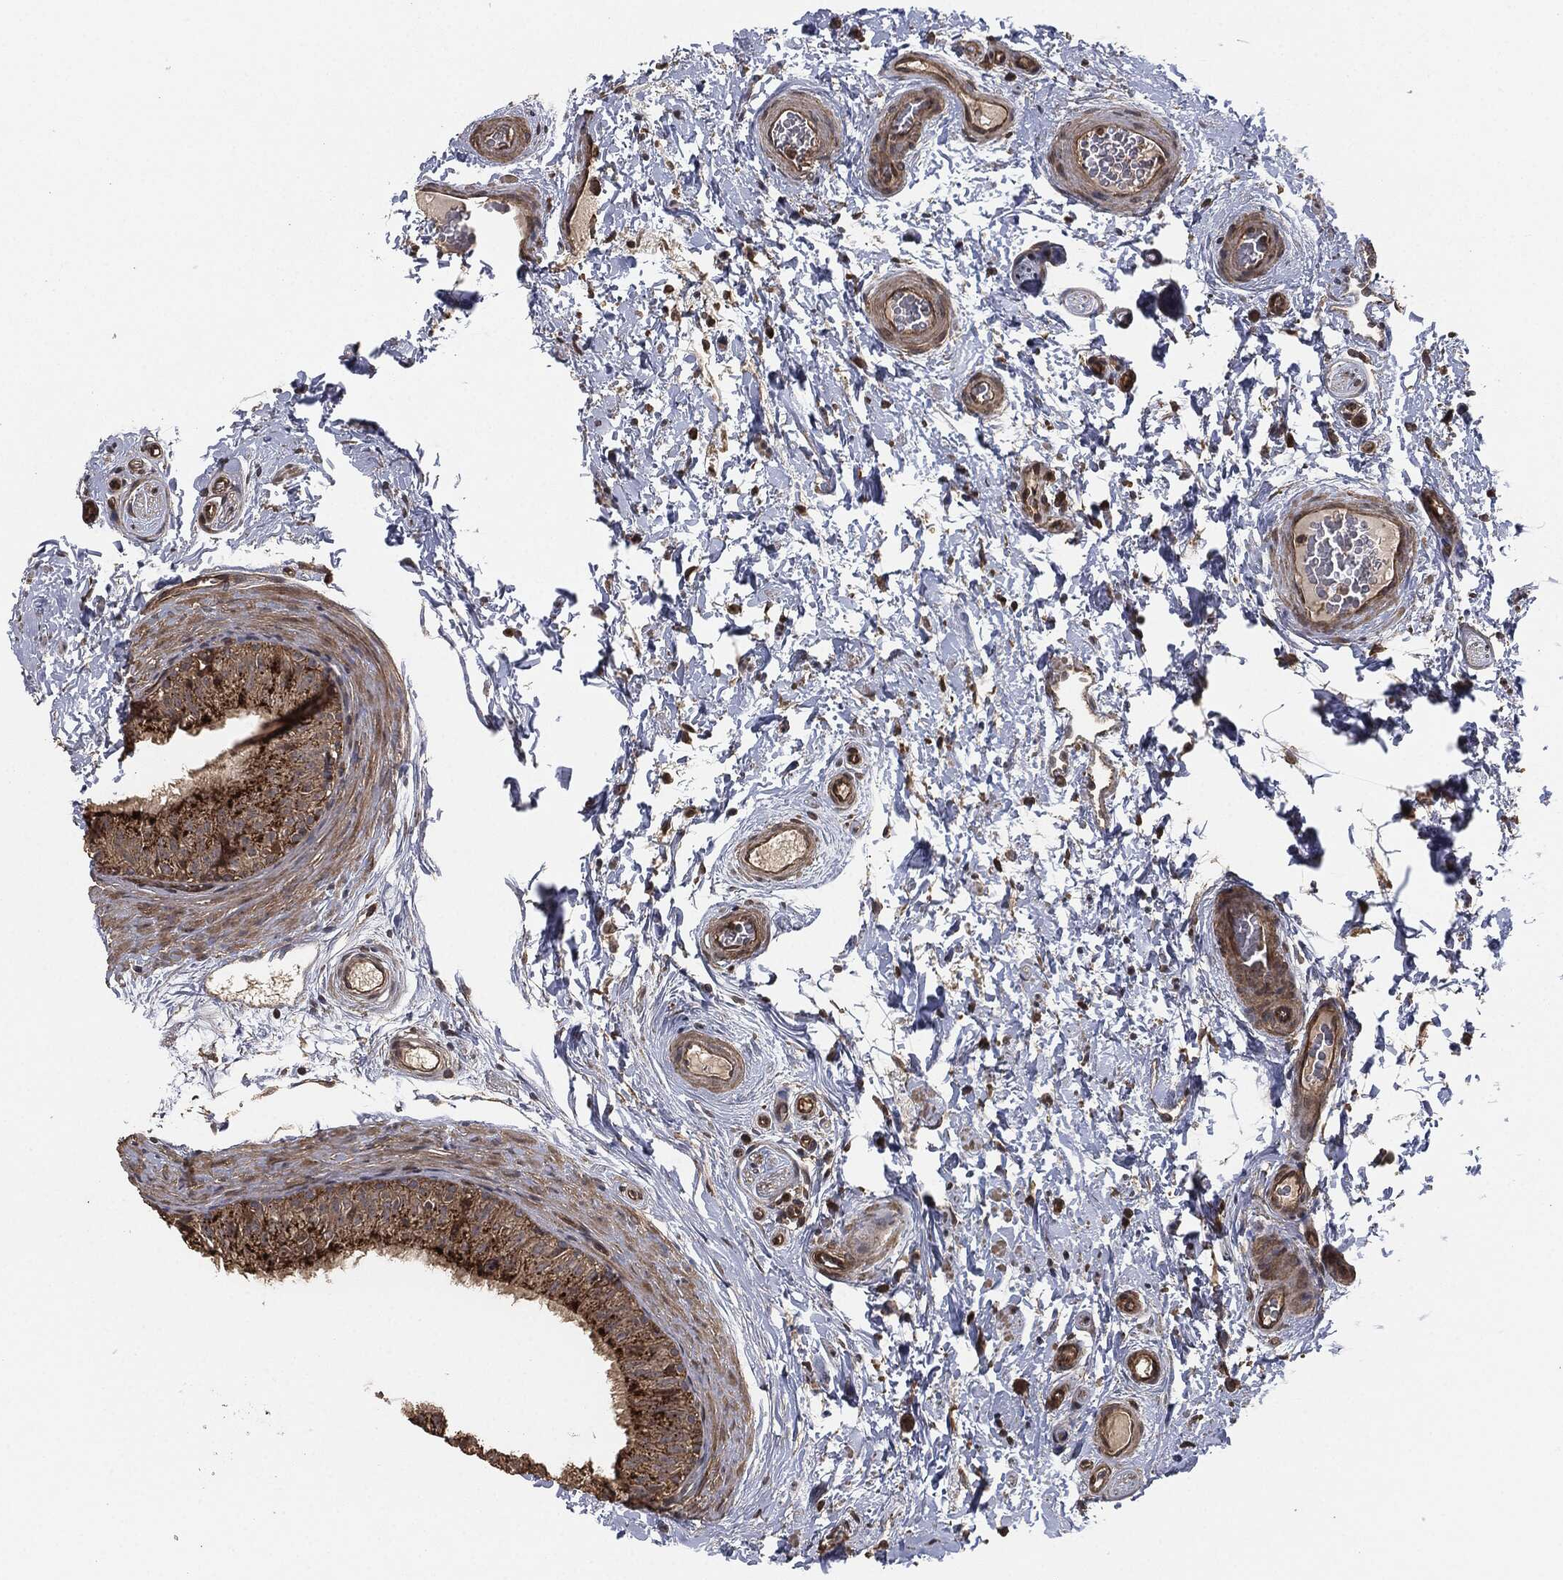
{"staining": {"intensity": "strong", "quantity": "<25%", "location": "cytoplasmic/membranous"}, "tissue": "epididymis", "cell_type": "Glandular cells", "image_type": "normal", "snomed": [{"axis": "morphology", "description": "Normal tissue, NOS"}, {"axis": "topography", "description": "Epididymis"}], "caption": "Protein expression by immunohistochemistry demonstrates strong cytoplasmic/membranous expression in approximately <25% of glandular cells in normal epididymis.", "gene": "ERBIN", "patient": {"sex": "male", "age": 34}}